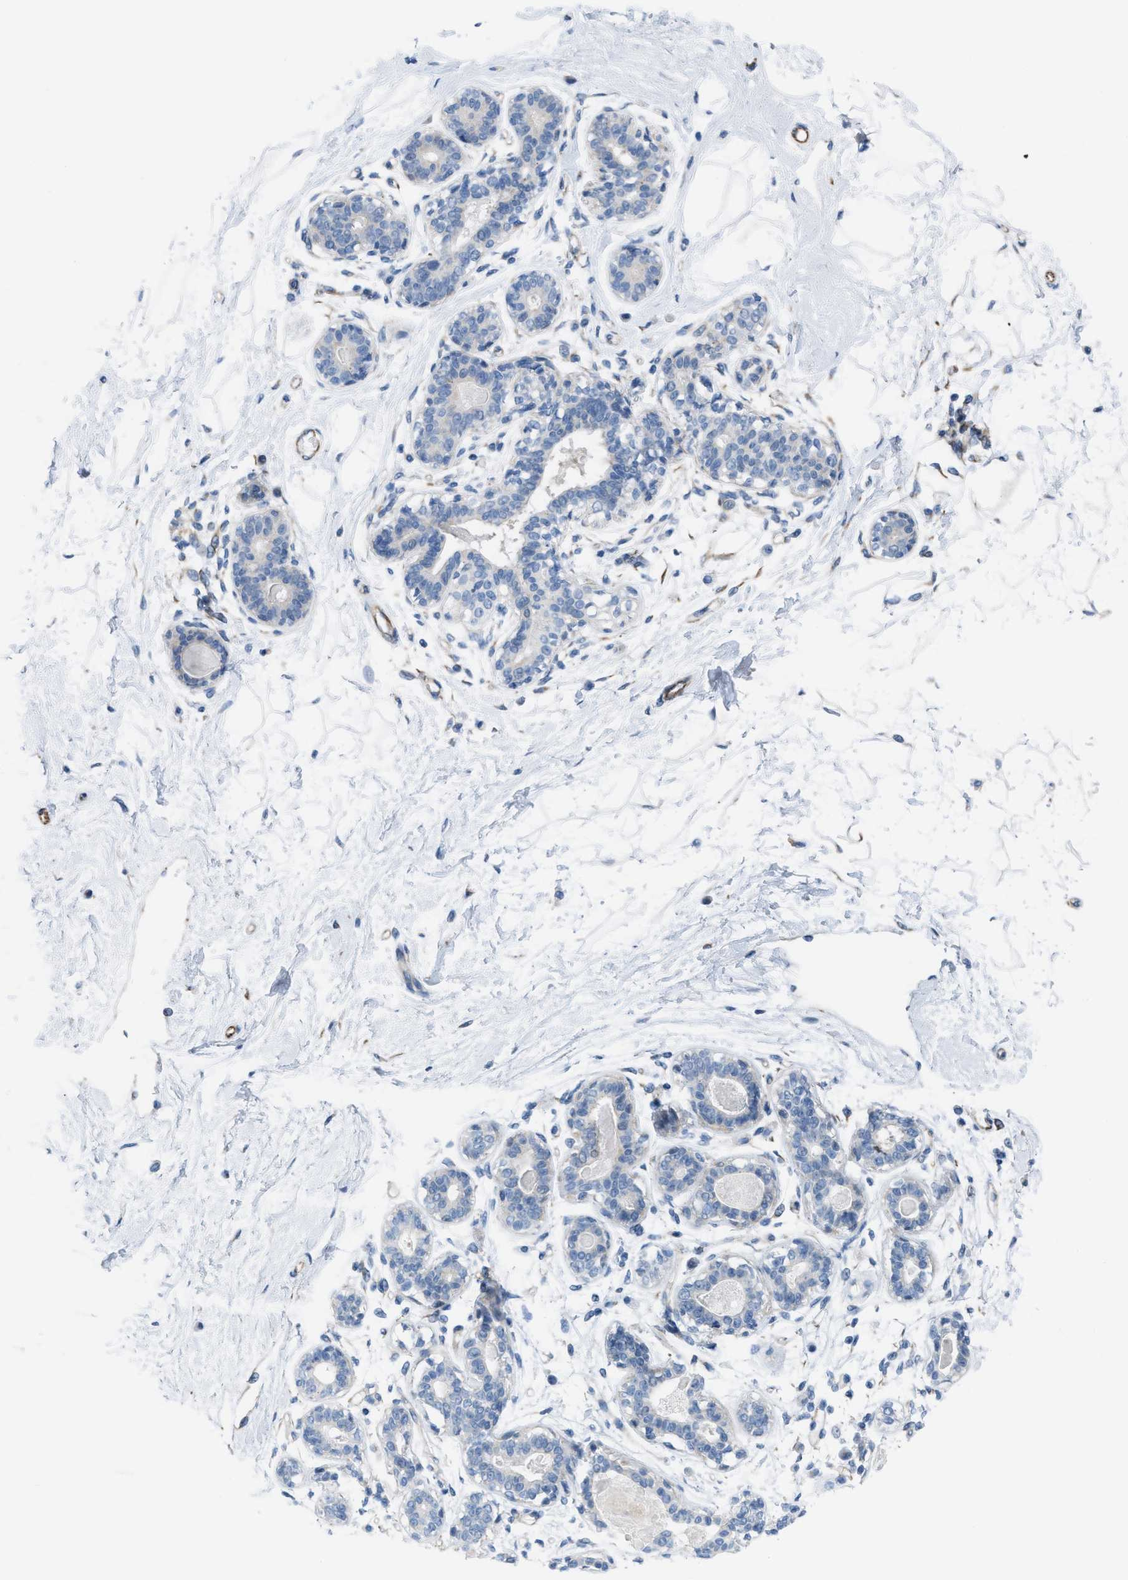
{"staining": {"intensity": "weak", "quantity": ">75%", "location": "cytoplasmic/membranous"}, "tissue": "breast", "cell_type": "Adipocytes", "image_type": "normal", "snomed": [{"axis": "morphology", "description": "Normal tissue, NOS"}, {"axis": "topography", "description": "Breast"}], "caption": "Human breast stained with a protein marker reveals weak staining in adipocytes.", "gene": "SLC12A1", "patient": {"sex": "female", "age": 45}}